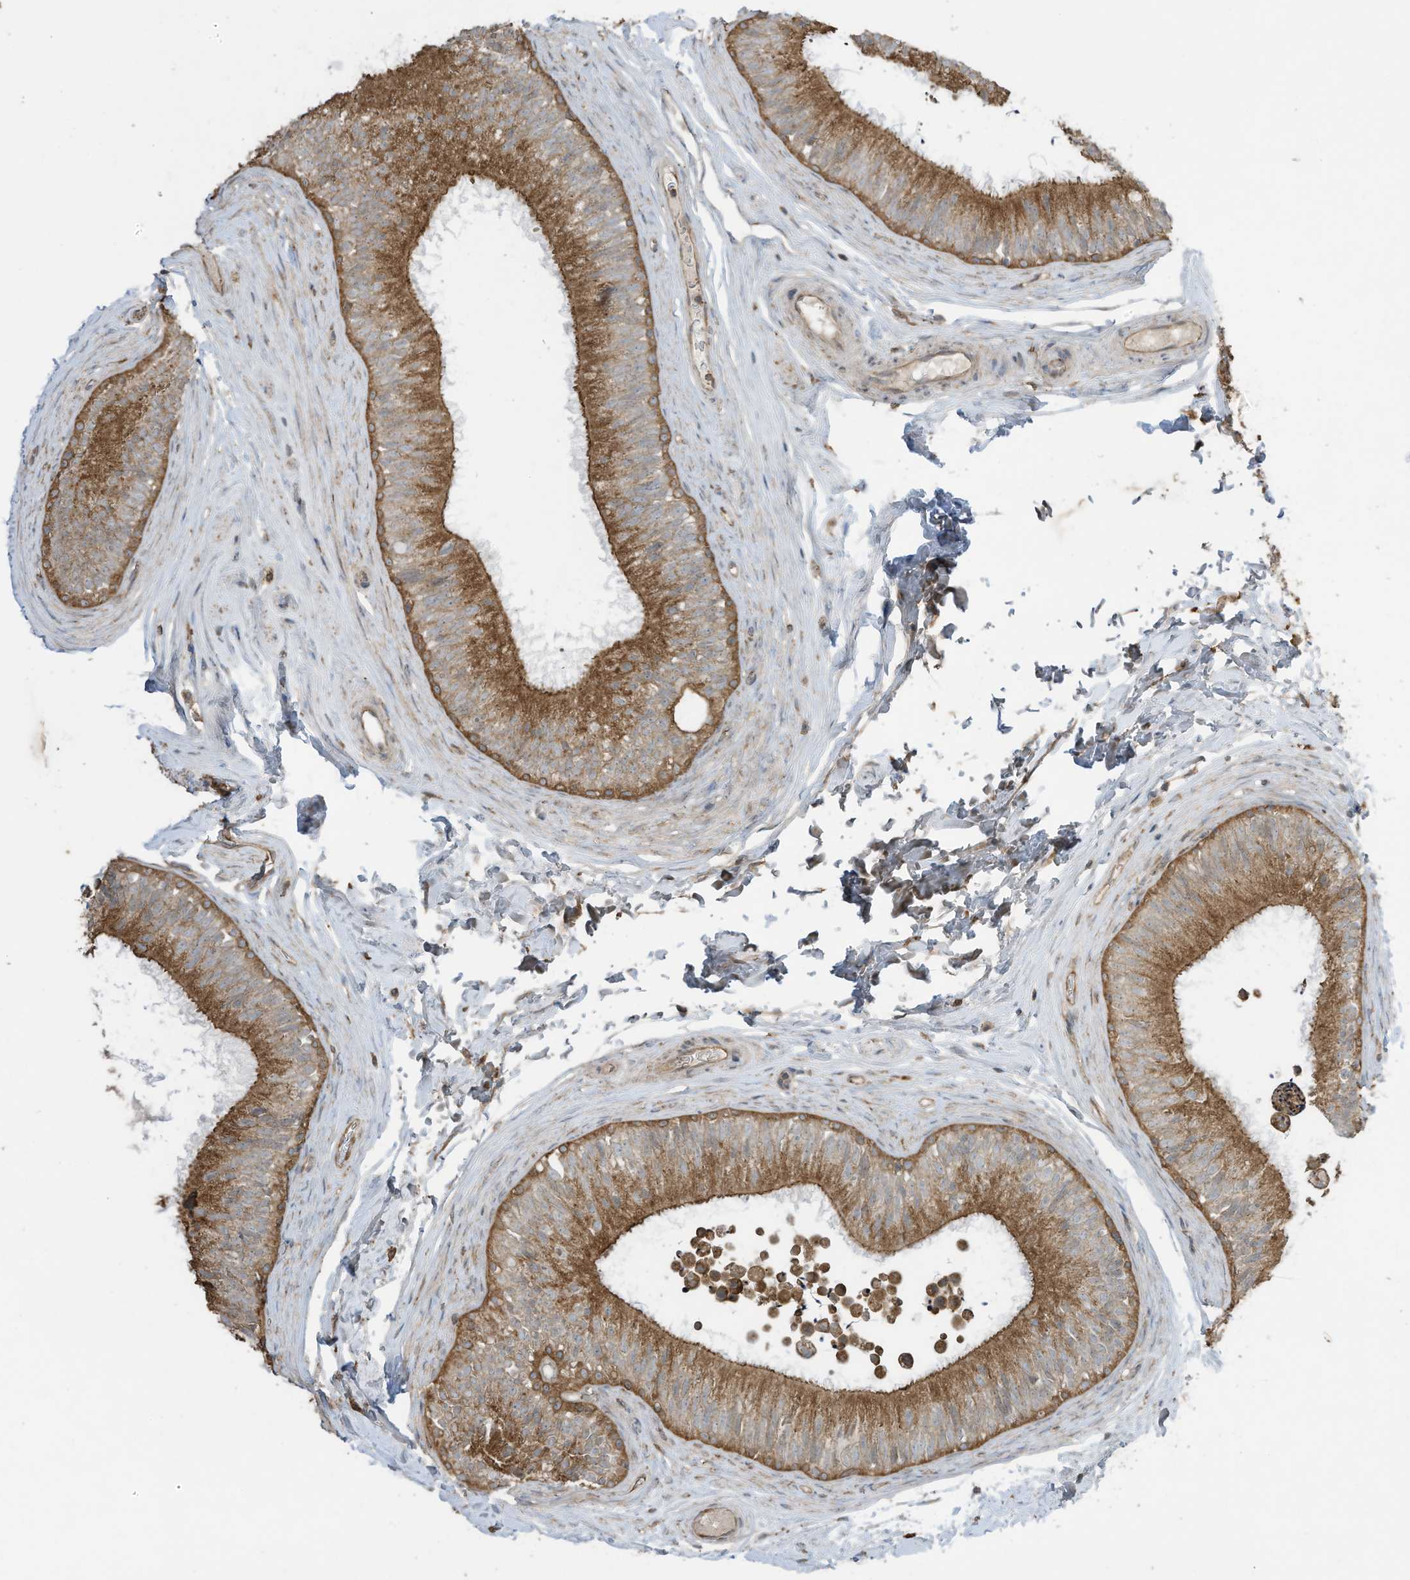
{"staining": {"intensity": "moderate", "quantity": ">75%", "location": "cytoplasmic/membranous"}, "tissue": "epididymis", "cell_type": "Glandular cells", "image_type": "normal", "snomed": [{"axis": "morphology", "description": "Normal tissue, NOS"}, {"axis": "topography", "description": "Epididymis"}], "caption": "This histopathology image demonstrates normal epididymis stained with immunohistochemistry to label a protein in brown. The cytoplasmic/membranous of glandular cells show moderate positivity for the protein. Nuclei are counter-stained blue.", "gene": "CGAS", "patient": {"sex": "male", "age": 29}}